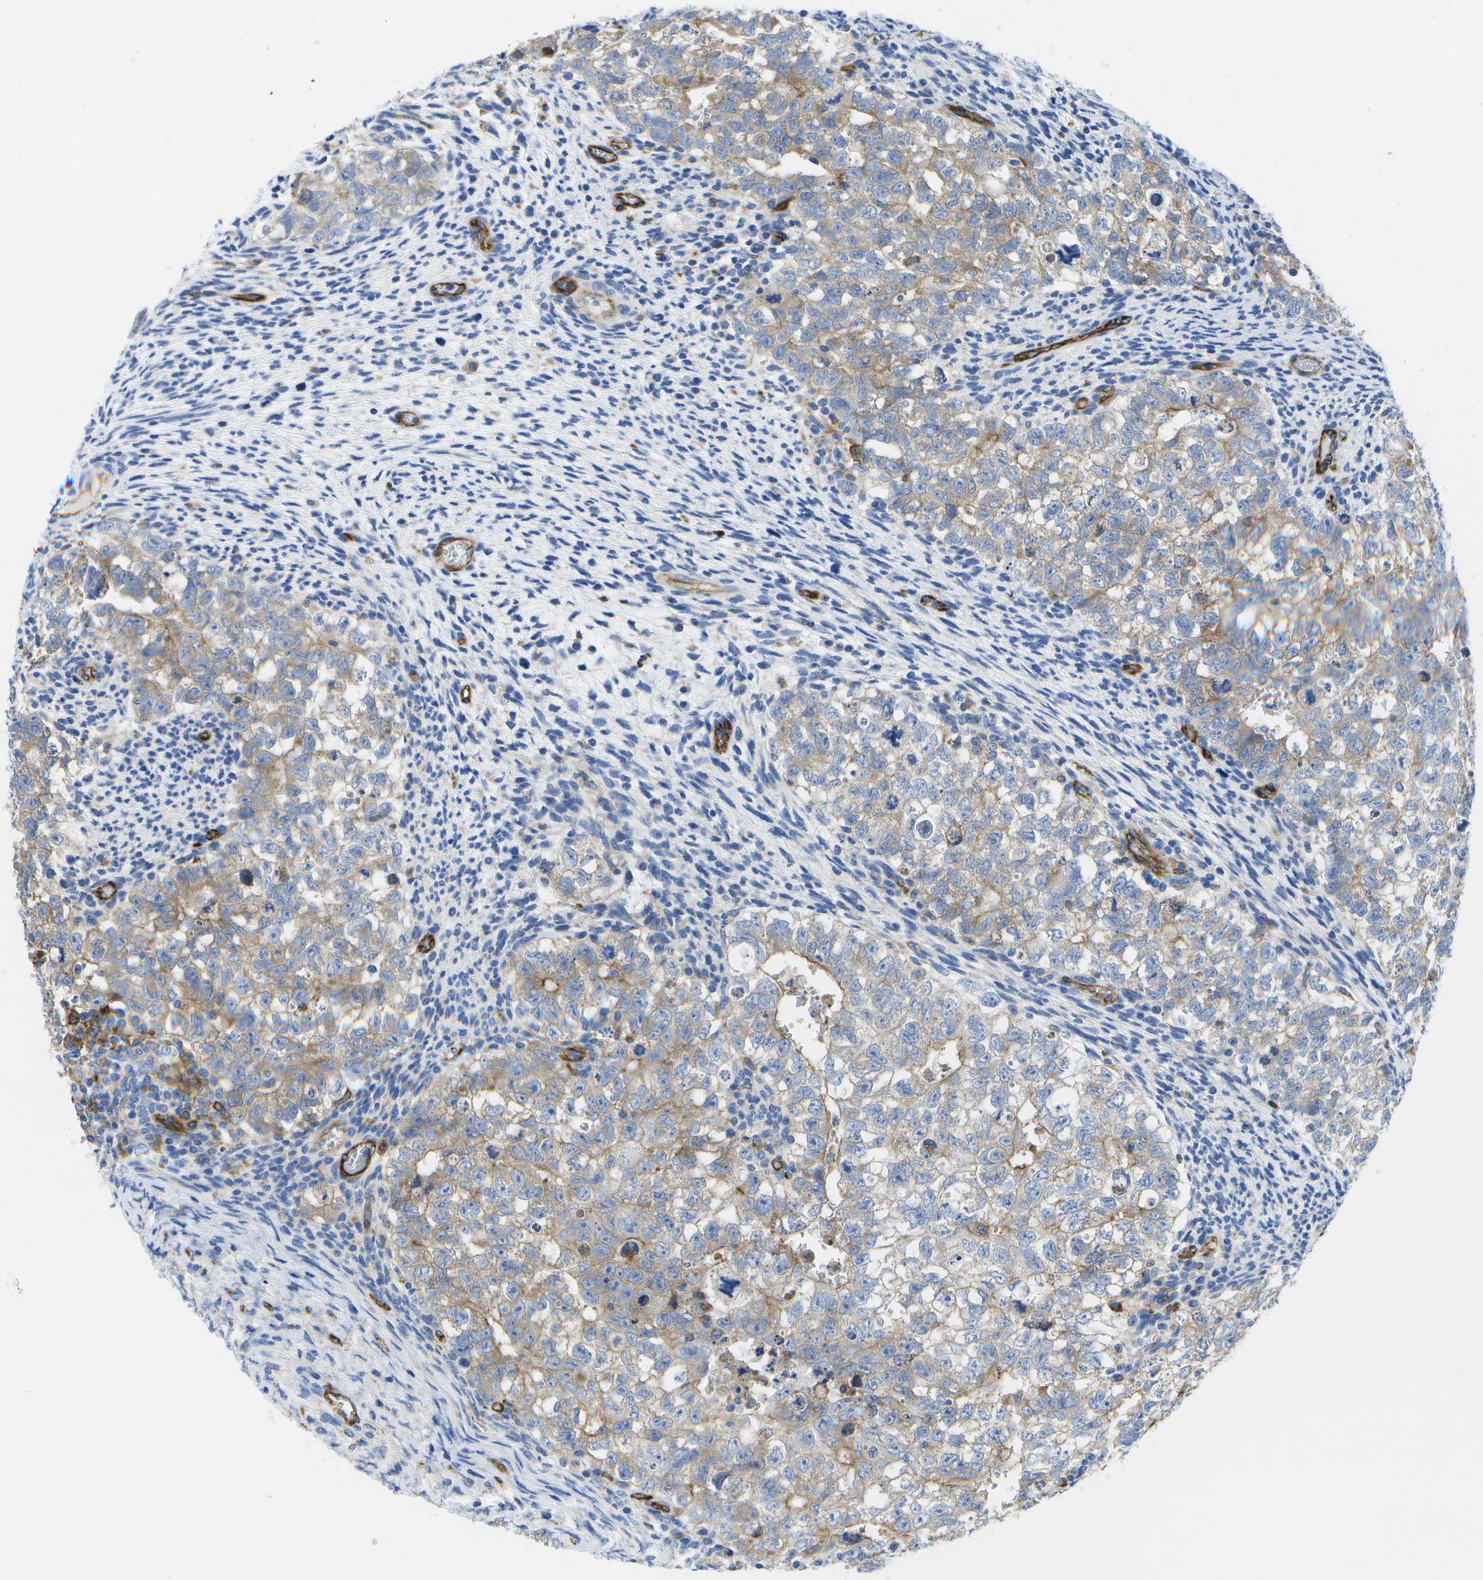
{"staining": {"intensity": "weak", "quantity": "<25%", "location": "cytoplasmic/membranous"}, "tissue": "testis cancer", "cell_type": "Tumor cells", "image_type": "cancer", "snomed": [{"axis": "morphology", "description": "Seminoma, NOS"}, {"axis": "morphology", "description": "Carcinoma, Embryonal, NOS"}, {"axis": "topography", "description": "Testis"}], "caption": "Tumor cells show no significant expression in seminoma (testis).", "gene": "DYSF", "patient": {"sex": "male", "age": 38}}